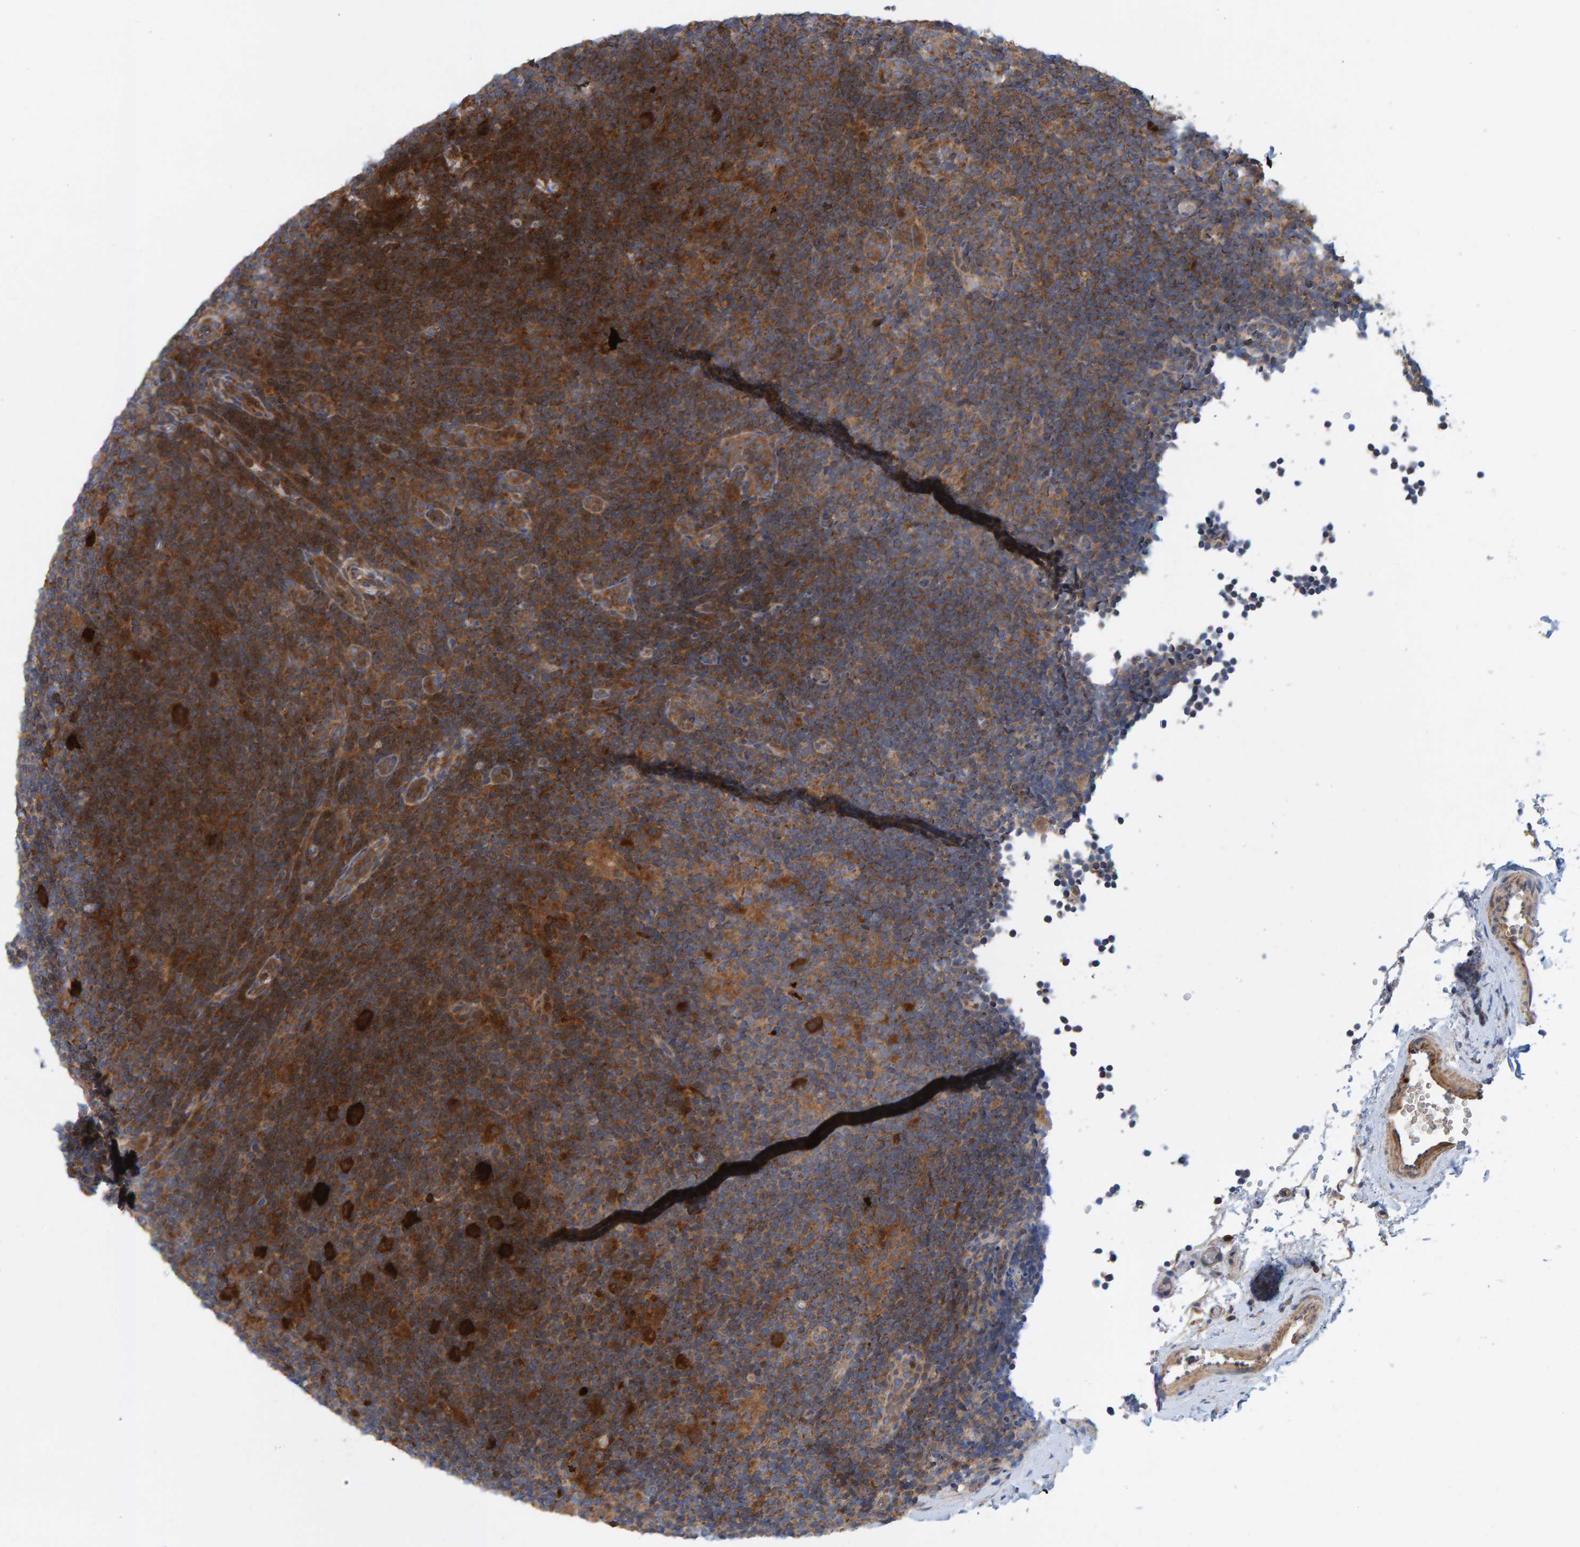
{"staining": {"intensity": "strong", "quantity": ">75%", "location": "cytoplasmic/membranous"}, "tissue": "lymphoma", "cell_type": "Tumor cells", "image_type": "cancer", "snomed": [{"axis": "morphology", "description": "Hodgkin's disease, NOS"}, {"axis": "topography", "description": "Lymph node"}], "caption": "Protein expression analysis of human lymphoma reveals strong cytoplasmic/membranous staining in about >75% of tumor cells. (DAB (3,3'-diaminobenzidine) = brown stain, brightfield microscopy at high magnification).", "gene": "KIAA0753", "patient": {"sex": "female", "age": 57}}